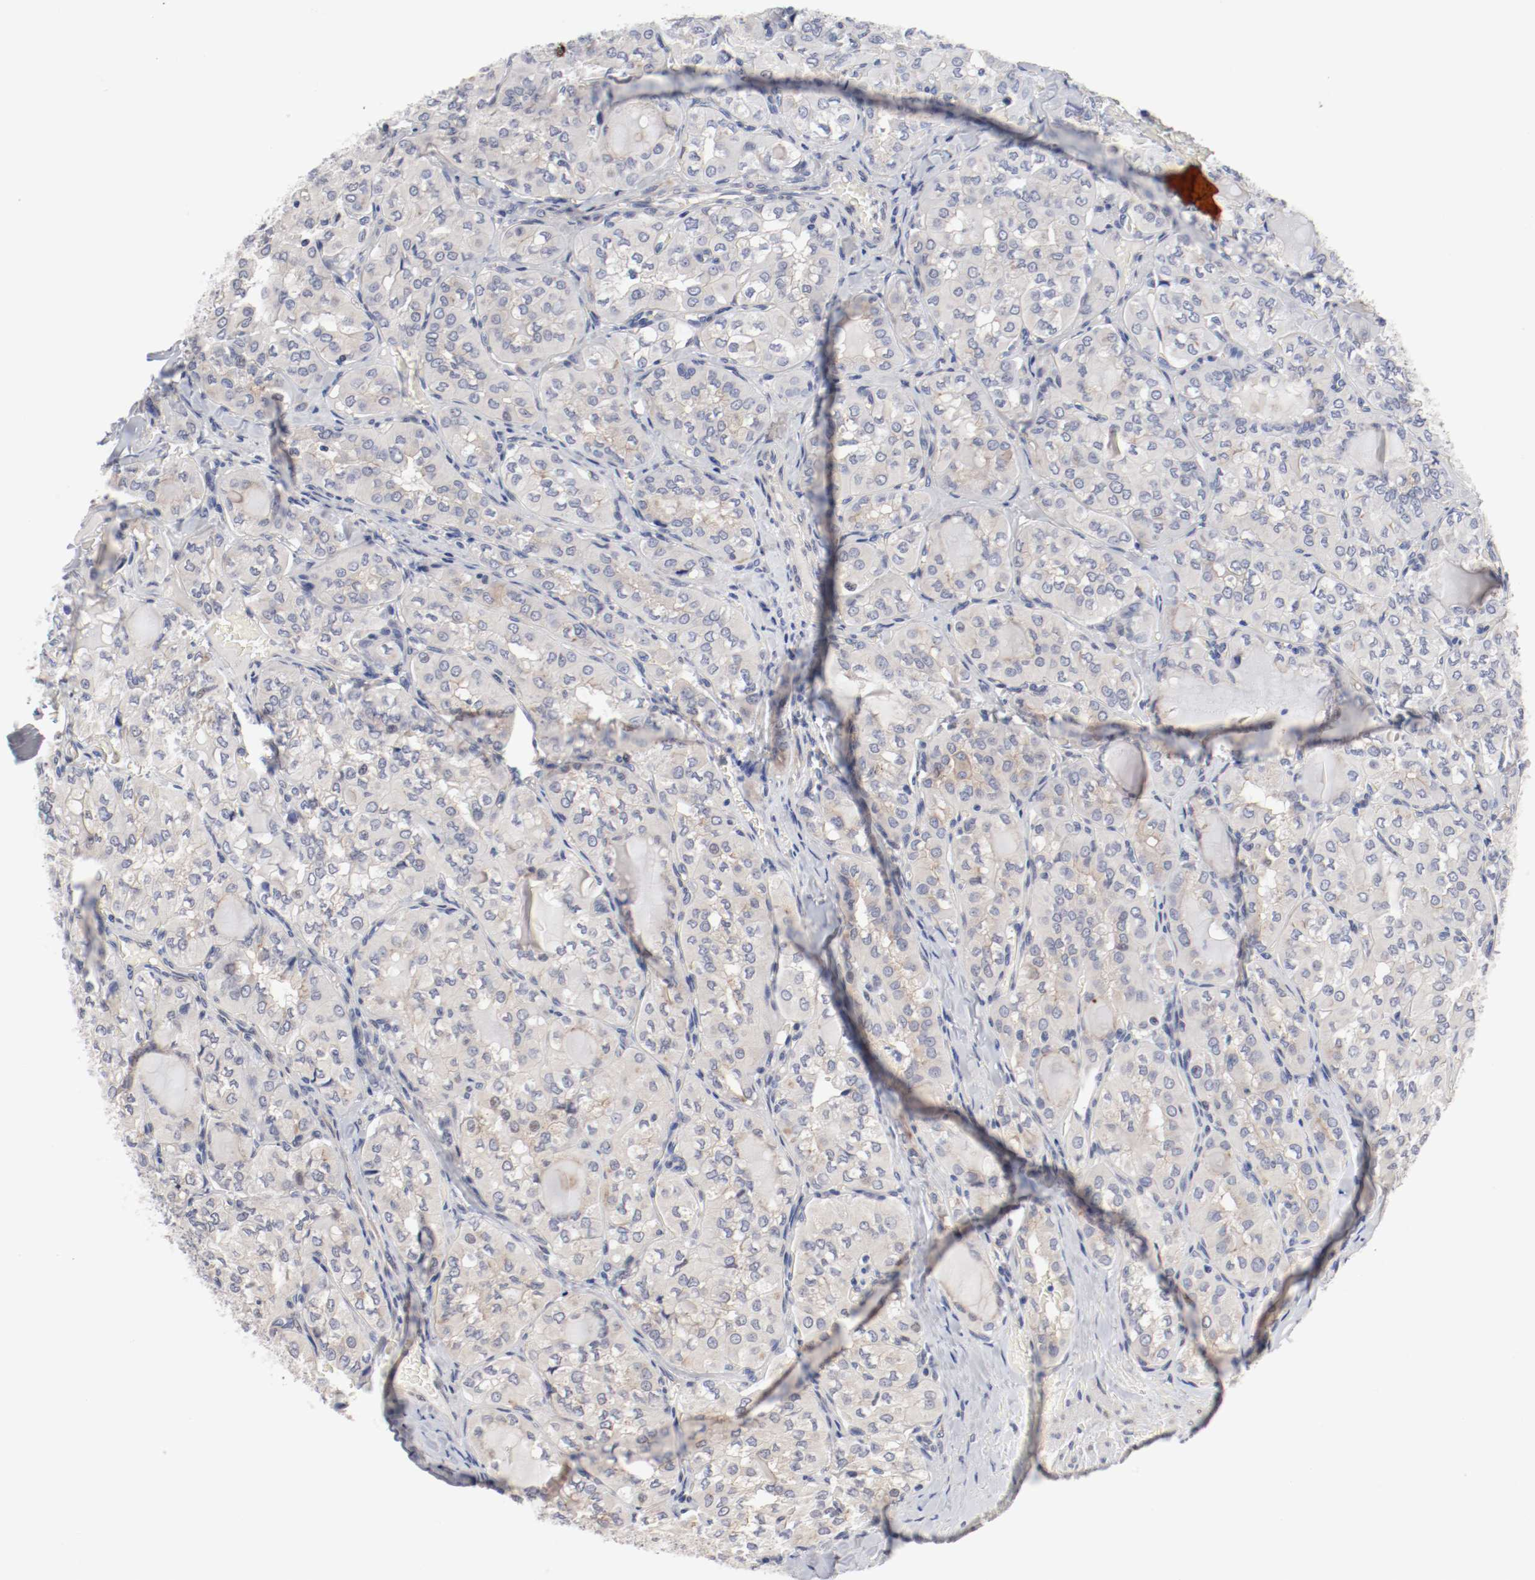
{"staining": {"intensity": "weak", "quantity": "25%-75%", "location": "cytoplasmic/membranous"}, "tissue": "thyroid cancer", "cell_type": "Tumor cells", "image_type": "cancer", "snomed": [{"axis": "morphology", "description": "Papillary adenocarcinoma, NOS"}, {"axis": "topography", "description": "Thyroid gland"}], "caption": "This is a histology image of immunohistochemistry staining of papillary adenocarcinoma (thyroid), which shows weak positivity in the cytoplasmic/membranous of tumor cells.", "gene": "GPR143", "patient": {"sex": "male", "age": 20}}